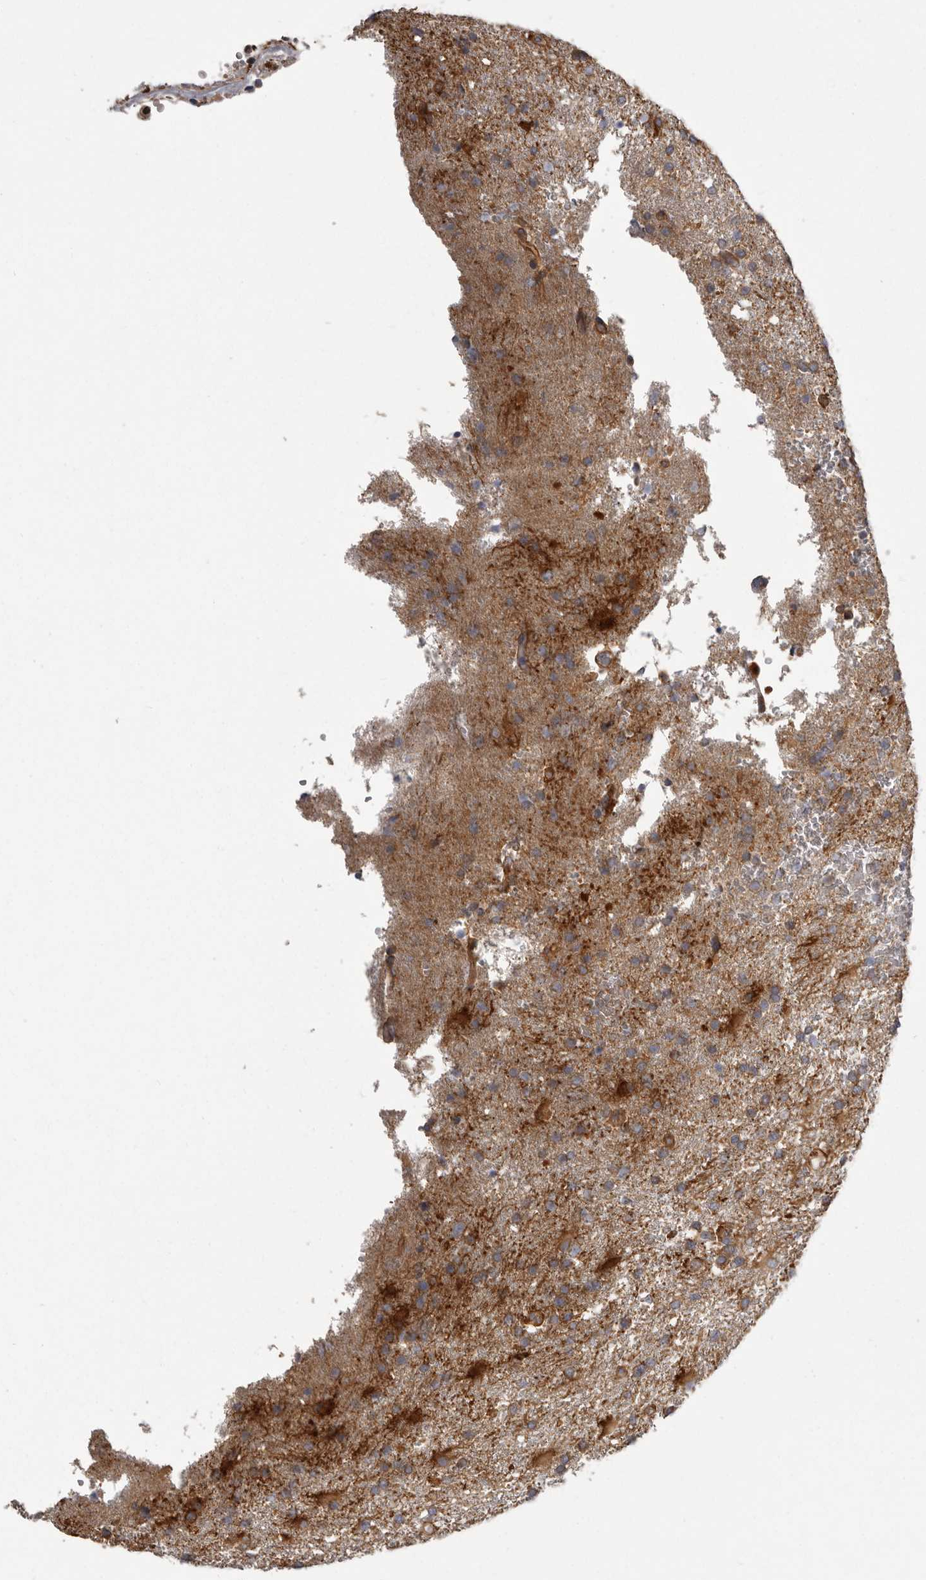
{"staining": {"intensity": "moderate", "quantity": ">75%", "location": "cytoplasmic/membranous"}, "tissue": "glioma", "cell_type": "Tumor cells", "image_type": "cancer", "snomed": [{"axis": "morphology", "description": "Glioma, malignant, High grade"}, {"axis": "topography", "description": "Brain"}], "caption": "Protein staining of malignant glioma (high-grade) tissue shows moderate cytoplasmic/membranous expression in about >75% of tumor cells. The staining was performed using DAB (3,3'-diaminobenzidine) to visualize the protein expression in brown, while the nuclei were stained in blue with hematoxylin (Magnification: 20x).", "gene": "ENAH", "patient": {"sex": "male", "age": 72}}